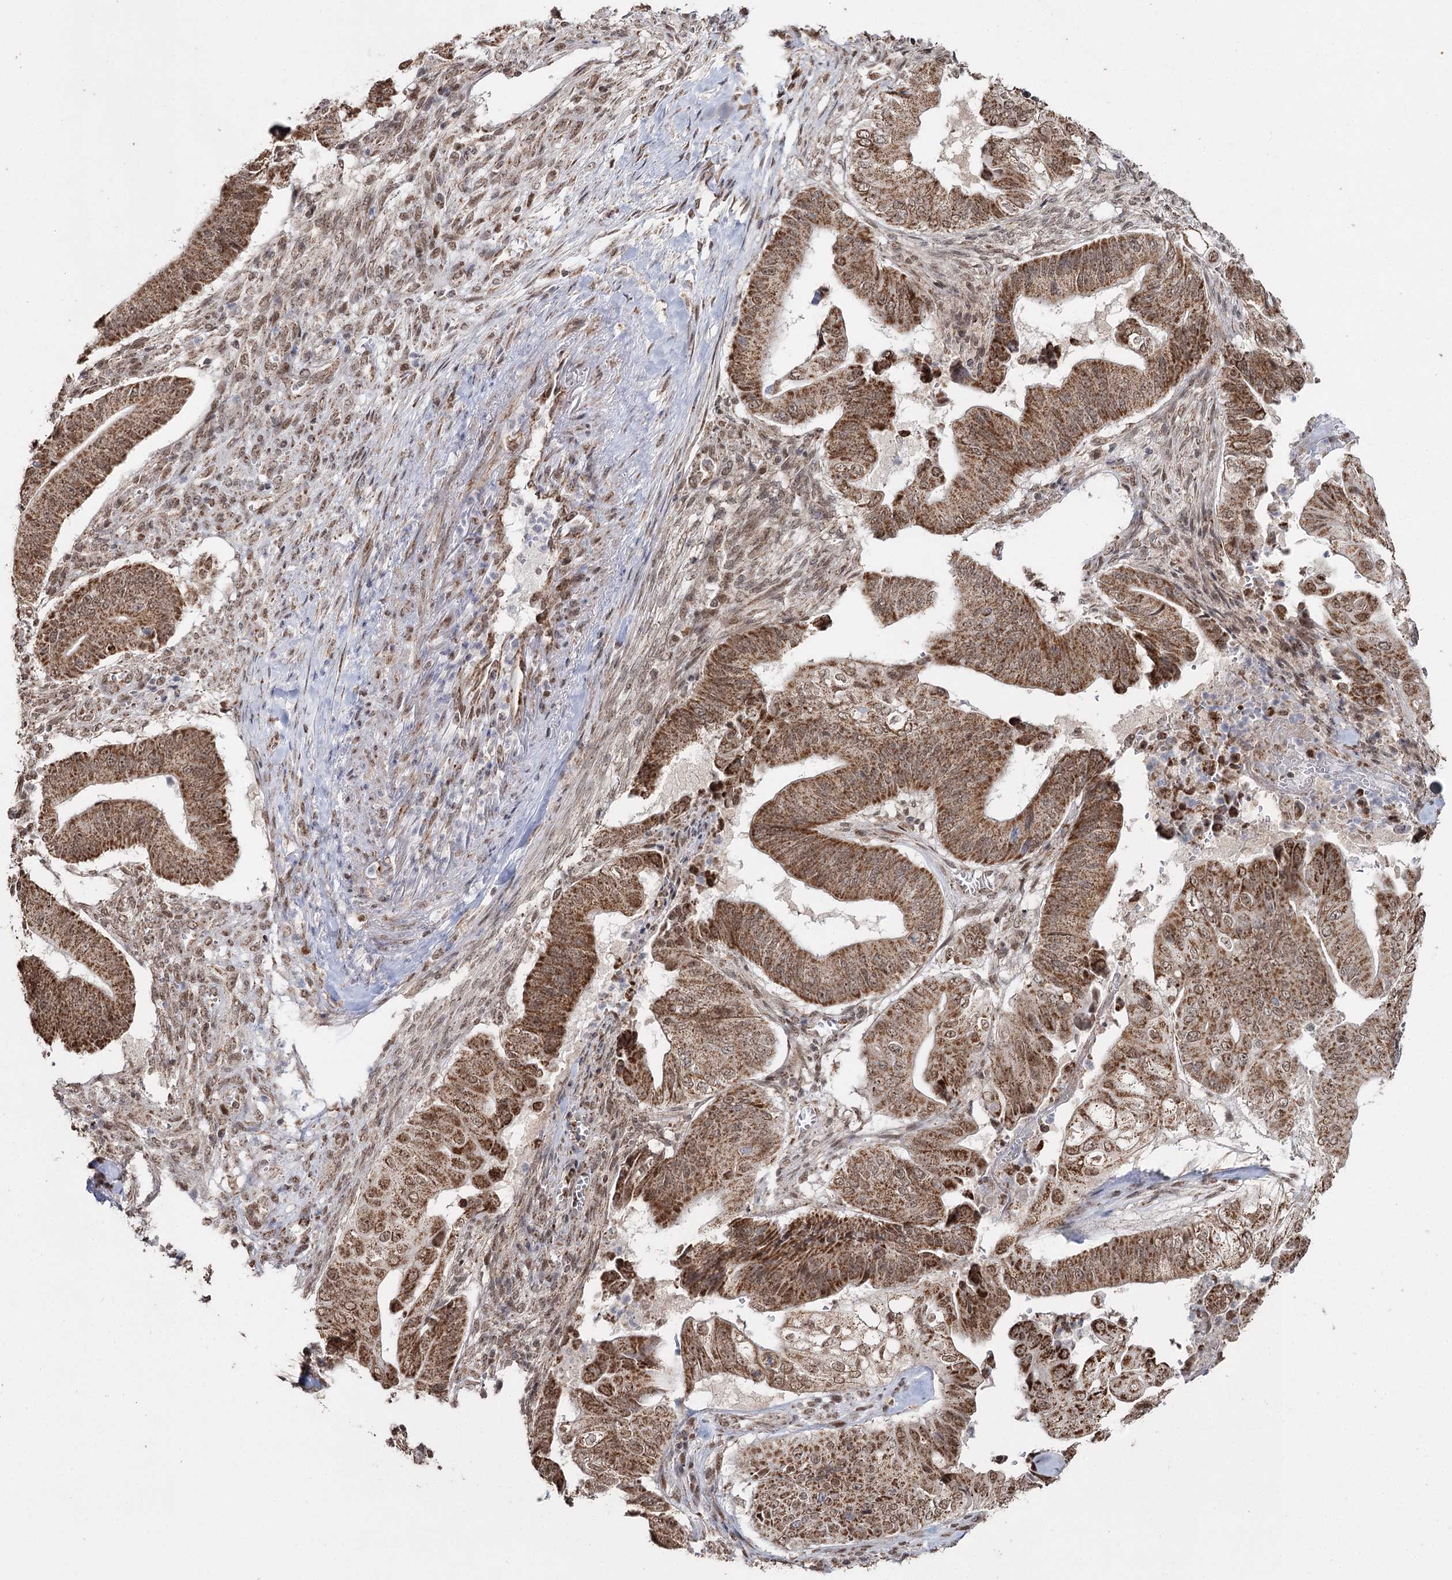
{"staining": {"intensity": "moderate", "quantity": ">75%", "location": "cytoplasmic/membranous,nuclear"}, "tissue": "pancreatic cancer", "cell_type": "Tumor cells", "image_type": "cancer", "snomed": [{"axis": "morphology", "description": "Adenocarcinoma, NOS"}, {"axis": "topography", "description": "Pancreas"}], "caption": "Pancreatic cancer (adenocarcinoma) tissue demonstrates moderate cytoplasmic/membranous and nuclear expression in about >75% of tumor cells, visualized by immunohistochemistry.", "gene": "PDHX", "patient": {"sex": "female", "age": 77}}